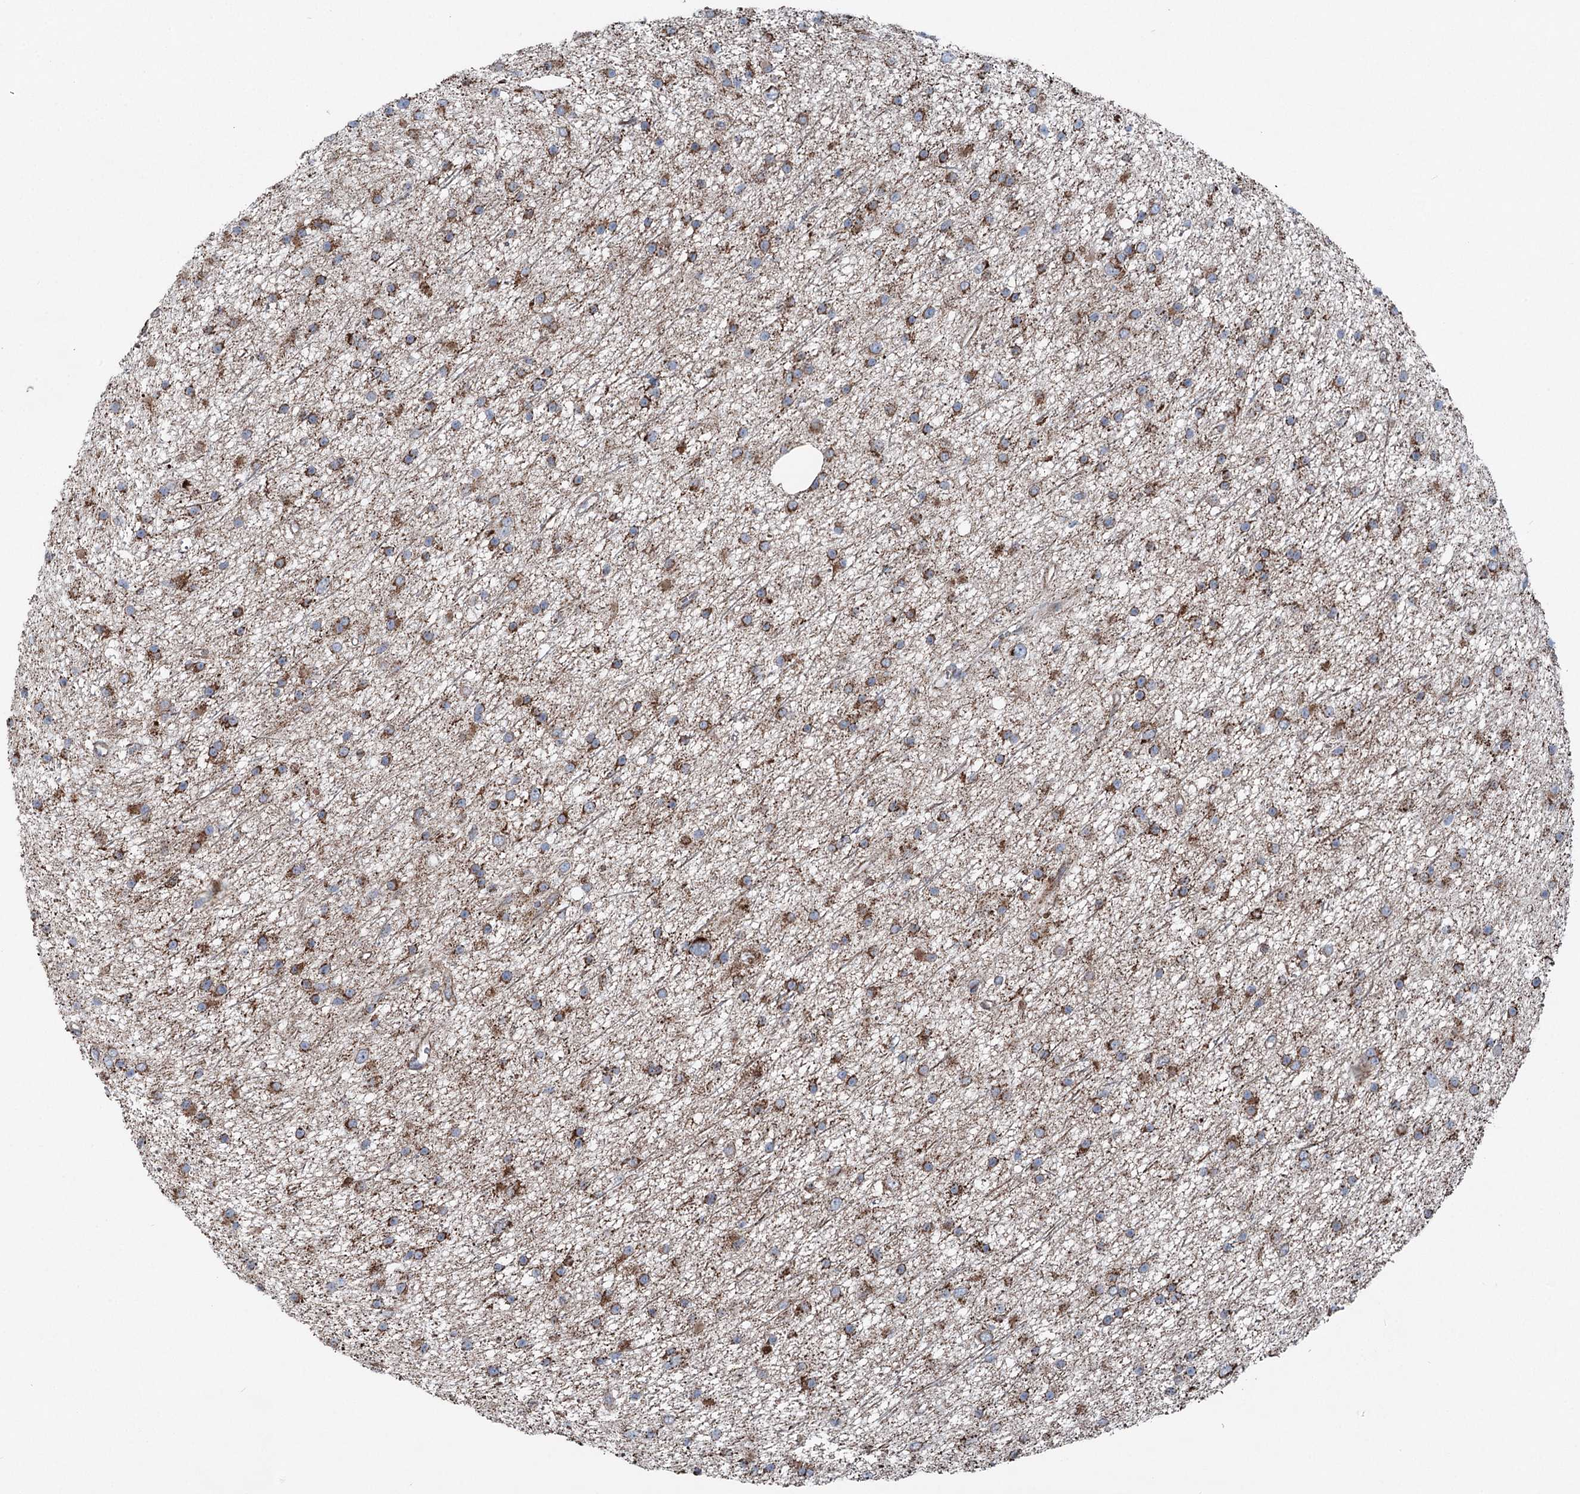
{"staining": {"intensity": "strong", "quantity": ">75%", "location": "cytoplasmic/membranous"}, "tissue": "glioma", "cell_type": "Tumor cells", "image_type": "cancer", "snomed": [{"axis": "morphology", "description": "Glioma, malignant, Low grade"}, {"axis": "topography", "description": "Cerebral cortex"}], "caption": "Protein staining of glioma tissue reveals strong cytoplasmic/membranous staining in approximately >75% of tumor cells.", "gene": "UCN3", "patient": {"sex": "female", "age": 39}}